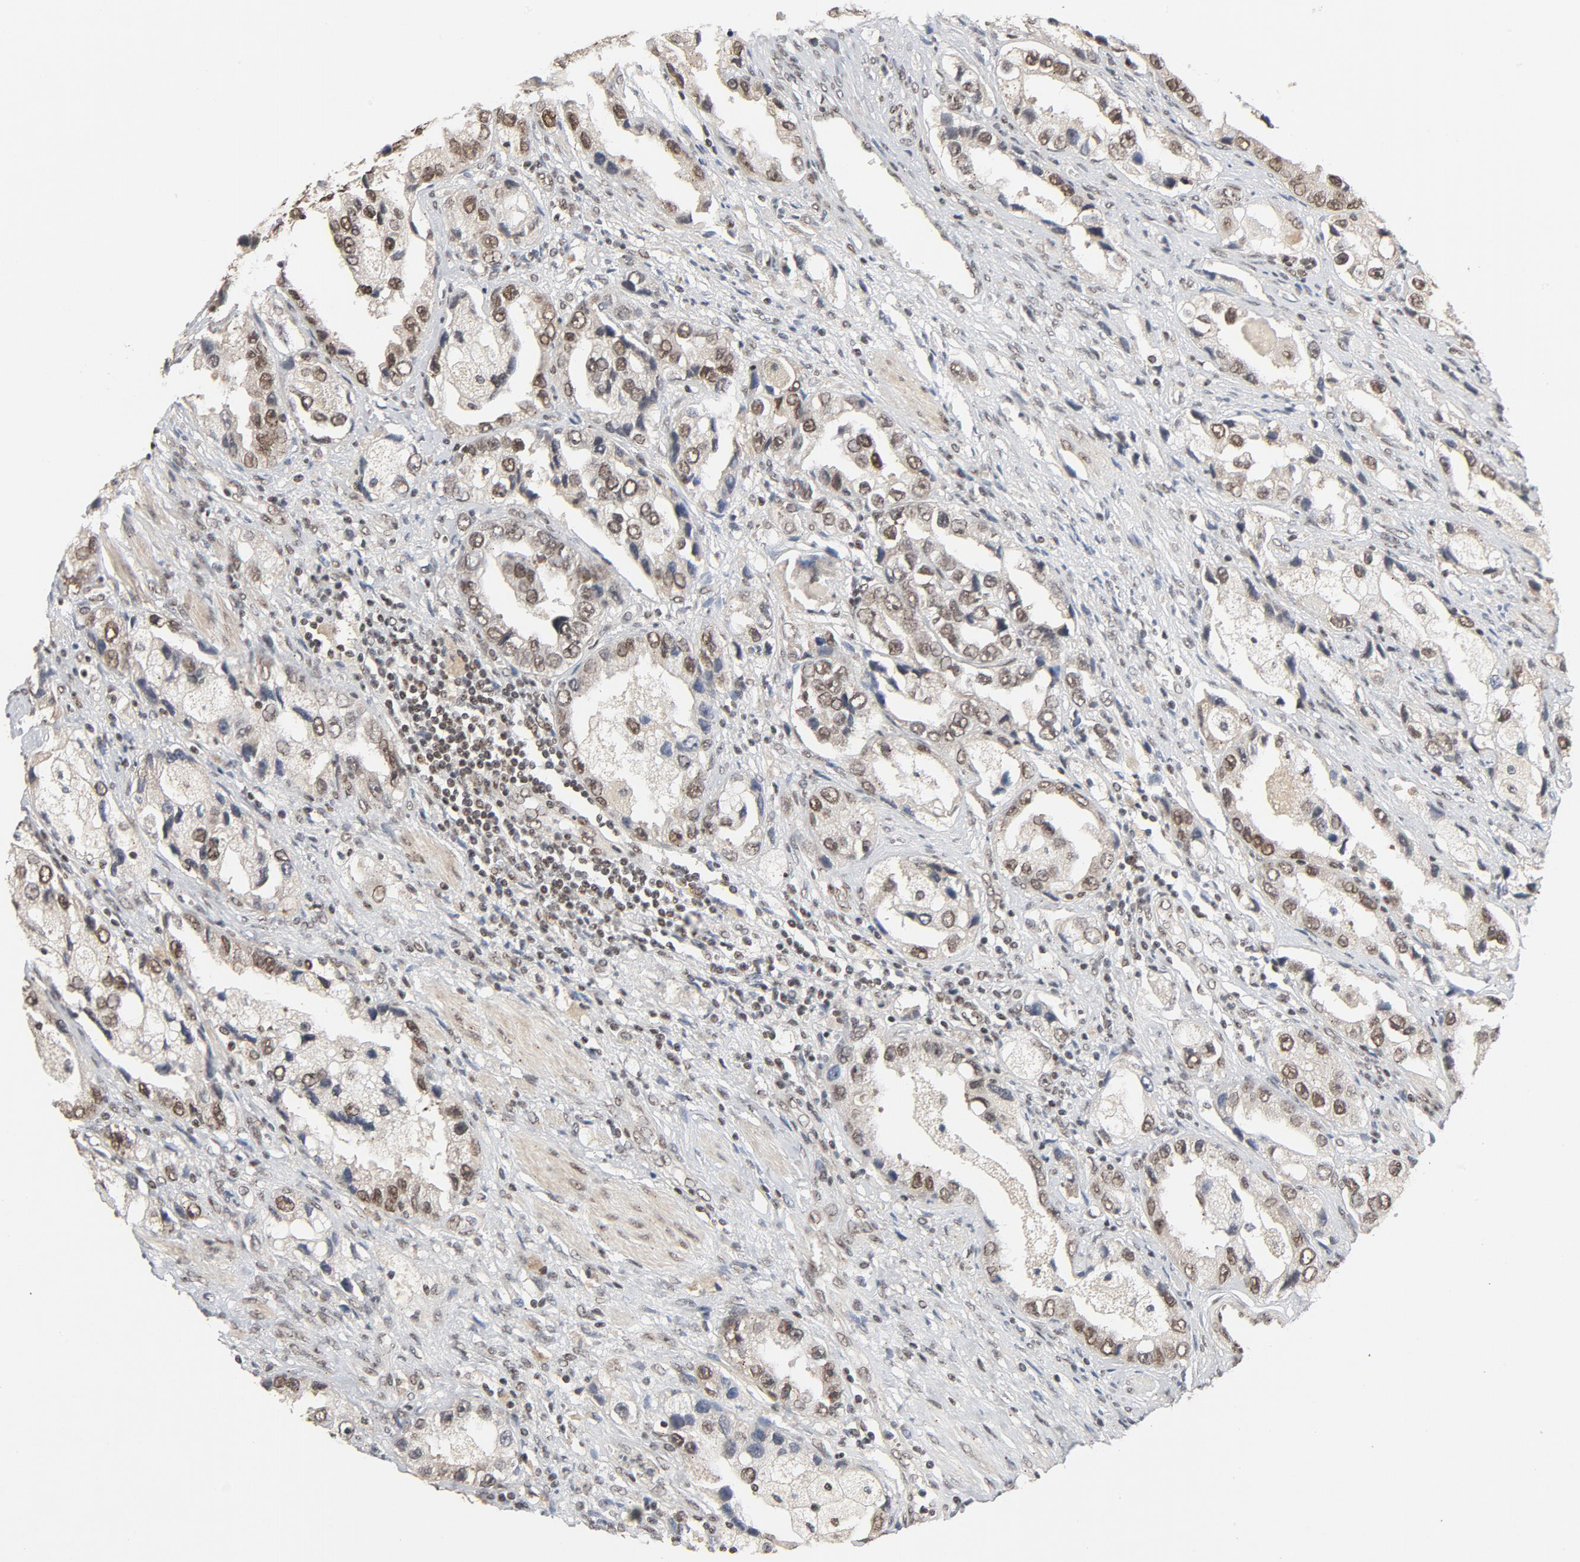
{"staining": {"intensity": "moderate", "quantity": ">75%", "location": "nuclear"}, "tissue": "prostate cancer", "cell_type": "Tumor cells", "image_type": "cancer", "snomed": [{"axis": "morphology", "description": "Adenocarcinoma, High grade"}, {"axis": "topography", "description": "Prostate"}], "caption": "High-magnification brightfield microscopy of prostate cancer stained with DAB (brown) and counterstained with hematoxylin (blue). tumor cells exhibit moderate nuclear positivity is identified in about>75% of cells. The protein of interest is shown in brown color, while the nuclei are stained blue.", "gene": "SMARCD1", "patient": {"sex": "male", "age": 63}}